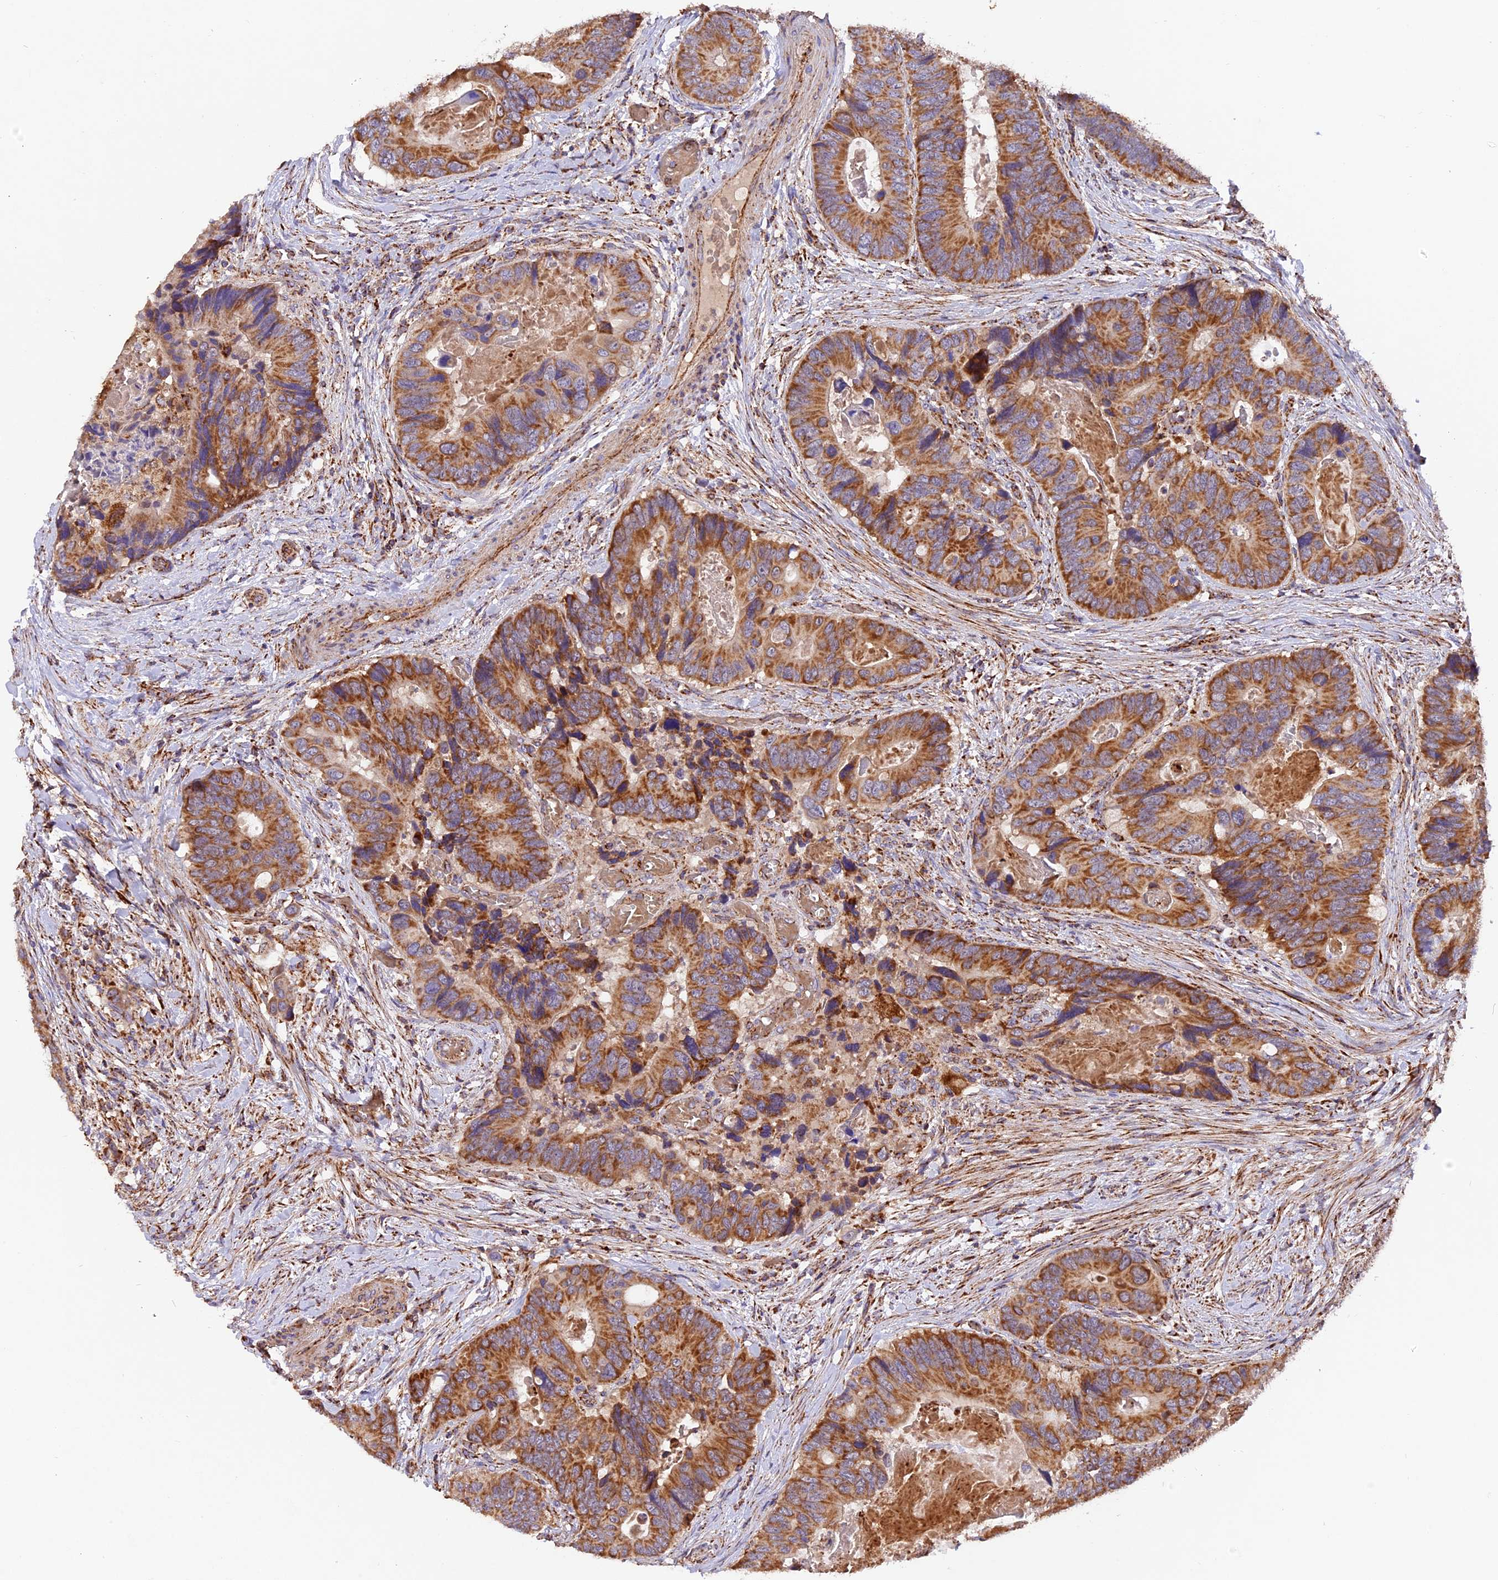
{"staining": {"intensity": "strong", "quantity": ">75%", "location": "cytoplasmic/membranous"}, "tissue": "colorectal cancer", "cell_type": "Tumor cells", "image_type": "cancer", "snomed": [{"axis": "morphology", "description": "Adenocarcinoma, NOS"}, {"axis": "topography", "description": "Colon"}], "caption": "Colorectal cancer stained for a protein shows strong cytoplasmic/membranous positivity in tumor cells.", "gene": "NDUFA8", "patient": {"sex": "male", "age": 84}}